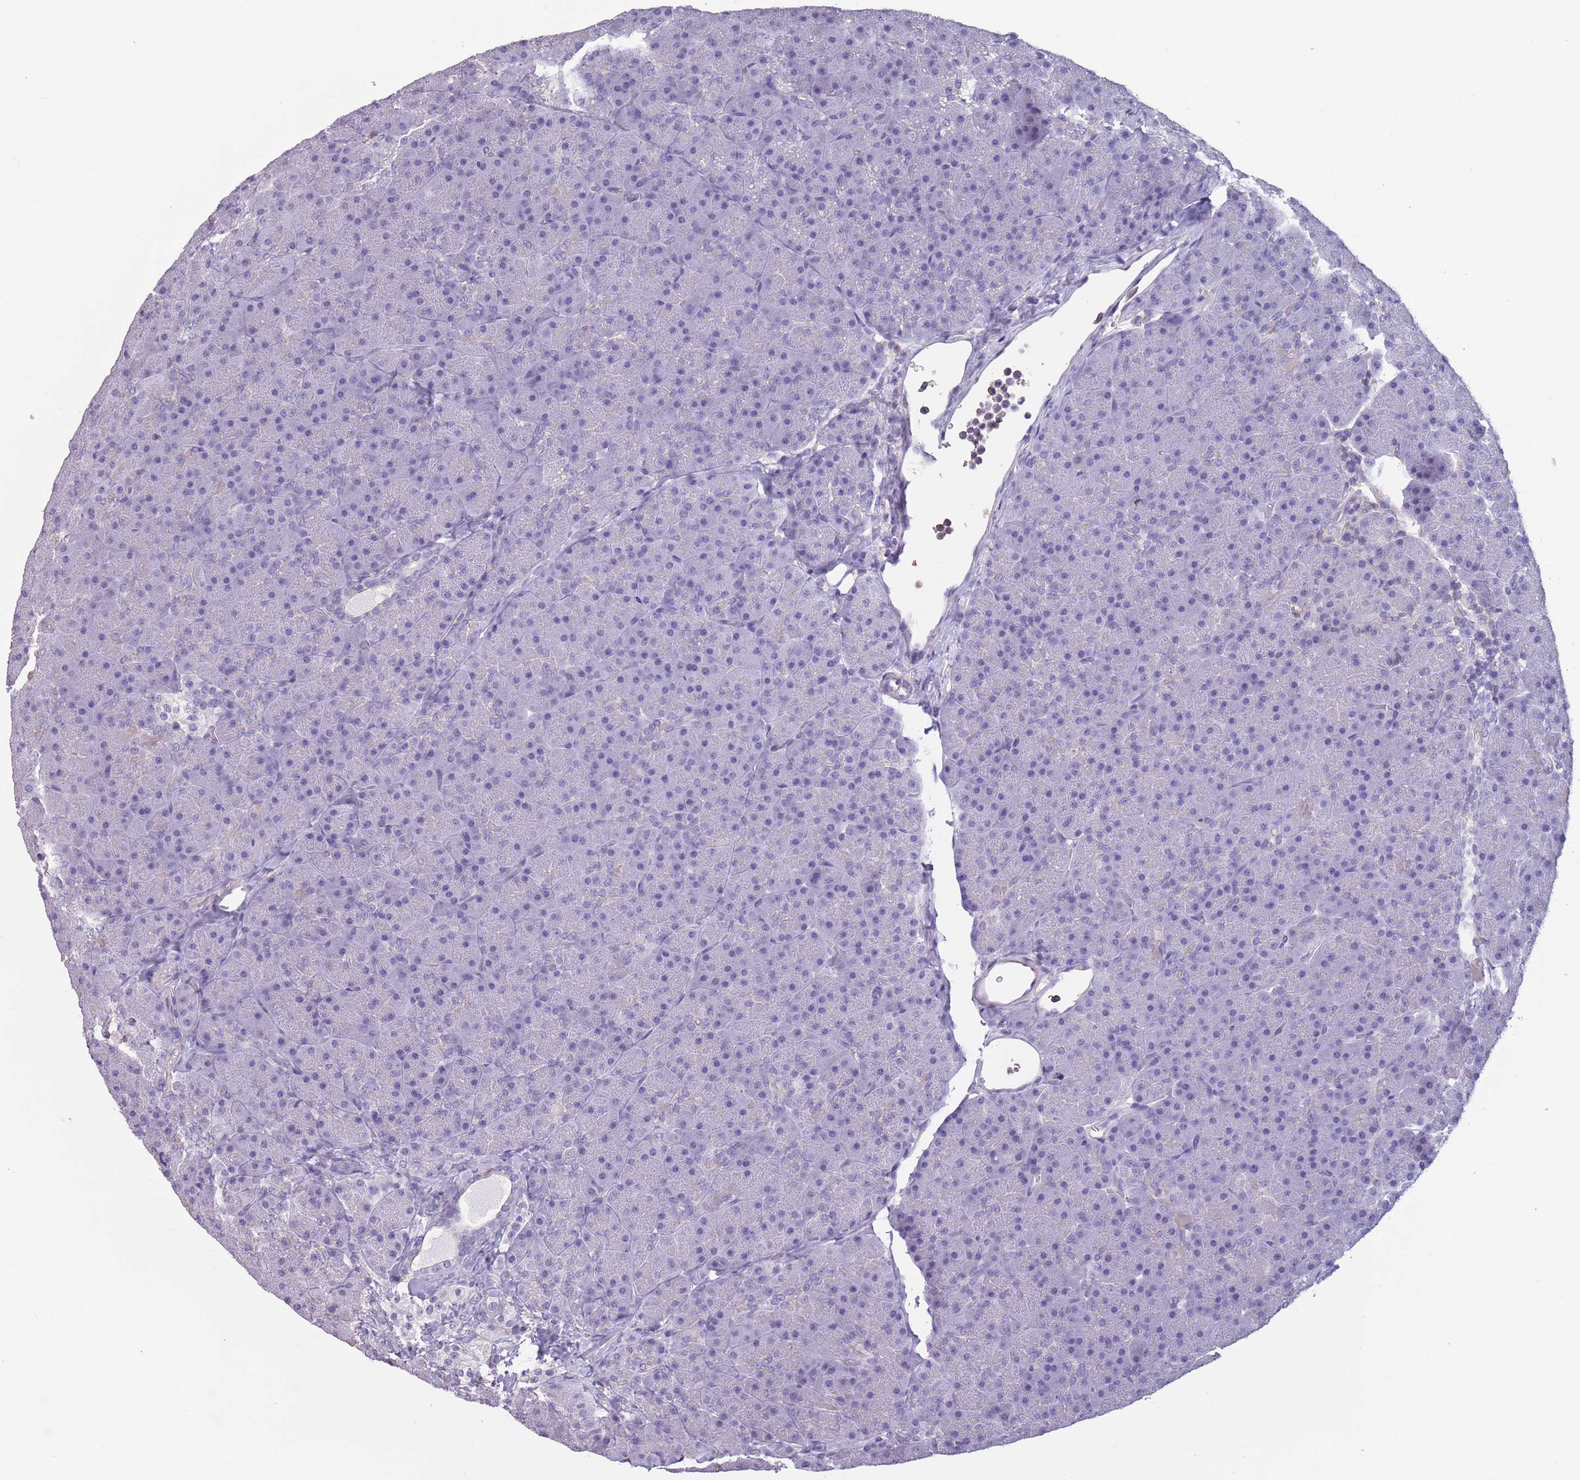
{"staining": {"intensity": "negative", "quantity": "none", "location": "none"}, "tissue": "pancreas", "cell_type": "Exocrine glandular cells", "image_type": "normal", "snomed": [{"axis": "morphology", "description": "Normal tissue, NOS"}, {"axis": "topography", "description": "Pancreas"}], "caption": "IHC histopathology image of normal pancreas: pancreas stained with DAB (3,3'-diaminobenzidine) reveals no significant protein positivity in exocrine glandular cells. (Stains: DAB immunohistochemistry (IHC) with hematoxylin counter stain, Microscopy: brightfield microscopy at high magnification).", "gene": "SUN5", "patient": {"sex": "male", "age": 36}}